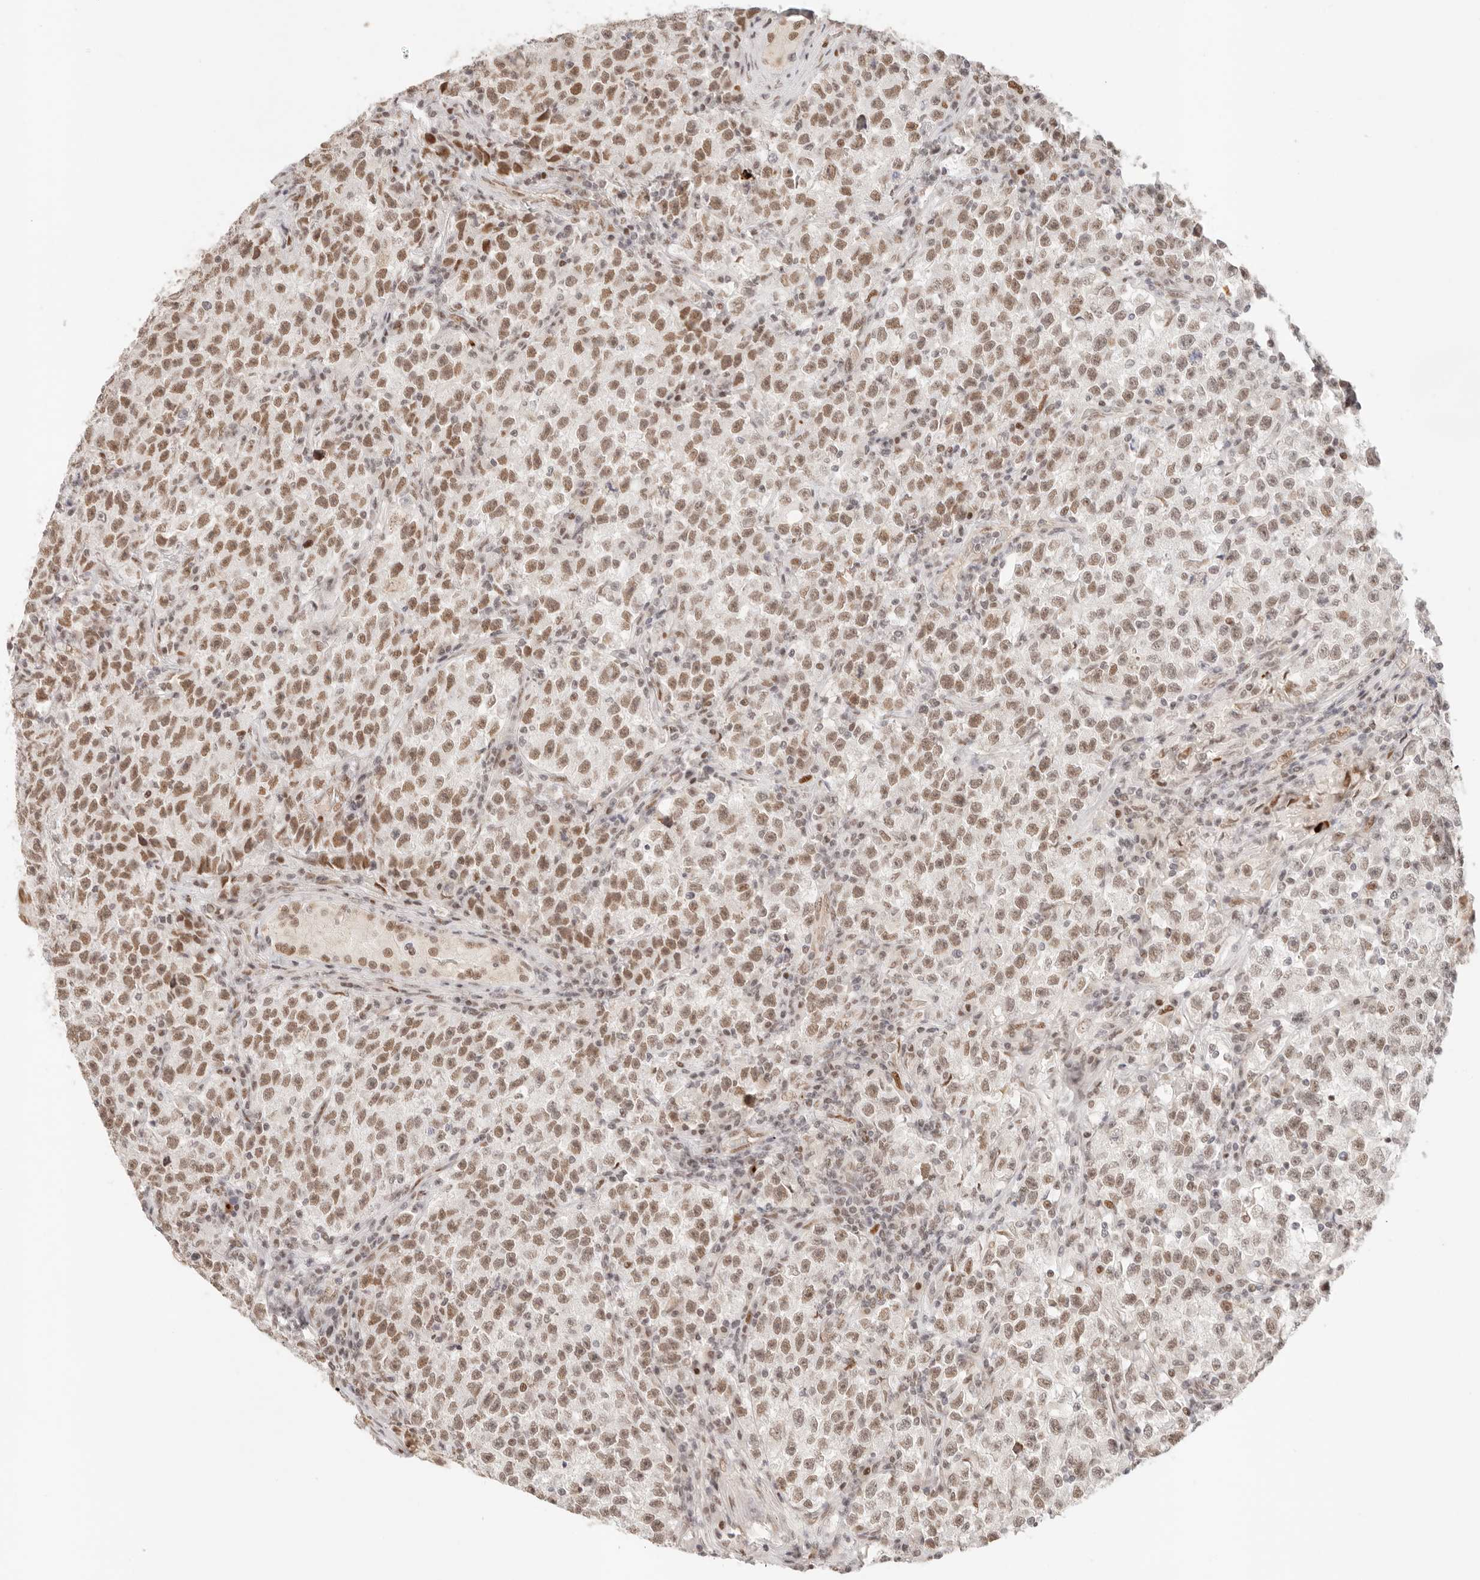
{"staining": {"intensity": "moderate", "quantity": ">75%", "location": "nuclear"}, "tissue": "testis cancer", "cell_type": "Tumor cells", "image_type": "cancer", "snomed": [{"axis": "morphology", "description": "Seminoma, NOS"}, {"axis": "topography", "description": "Testis"}], "caption": "A medium amount of moderate nuclear staining is seen in about >75% of tumor cells in seminoma (testis) tissue. (DAB IHC with brightfield microscopy, high magnification).", "gene": "HOXC5", "patient": {"sex": "male", "age": 22}}